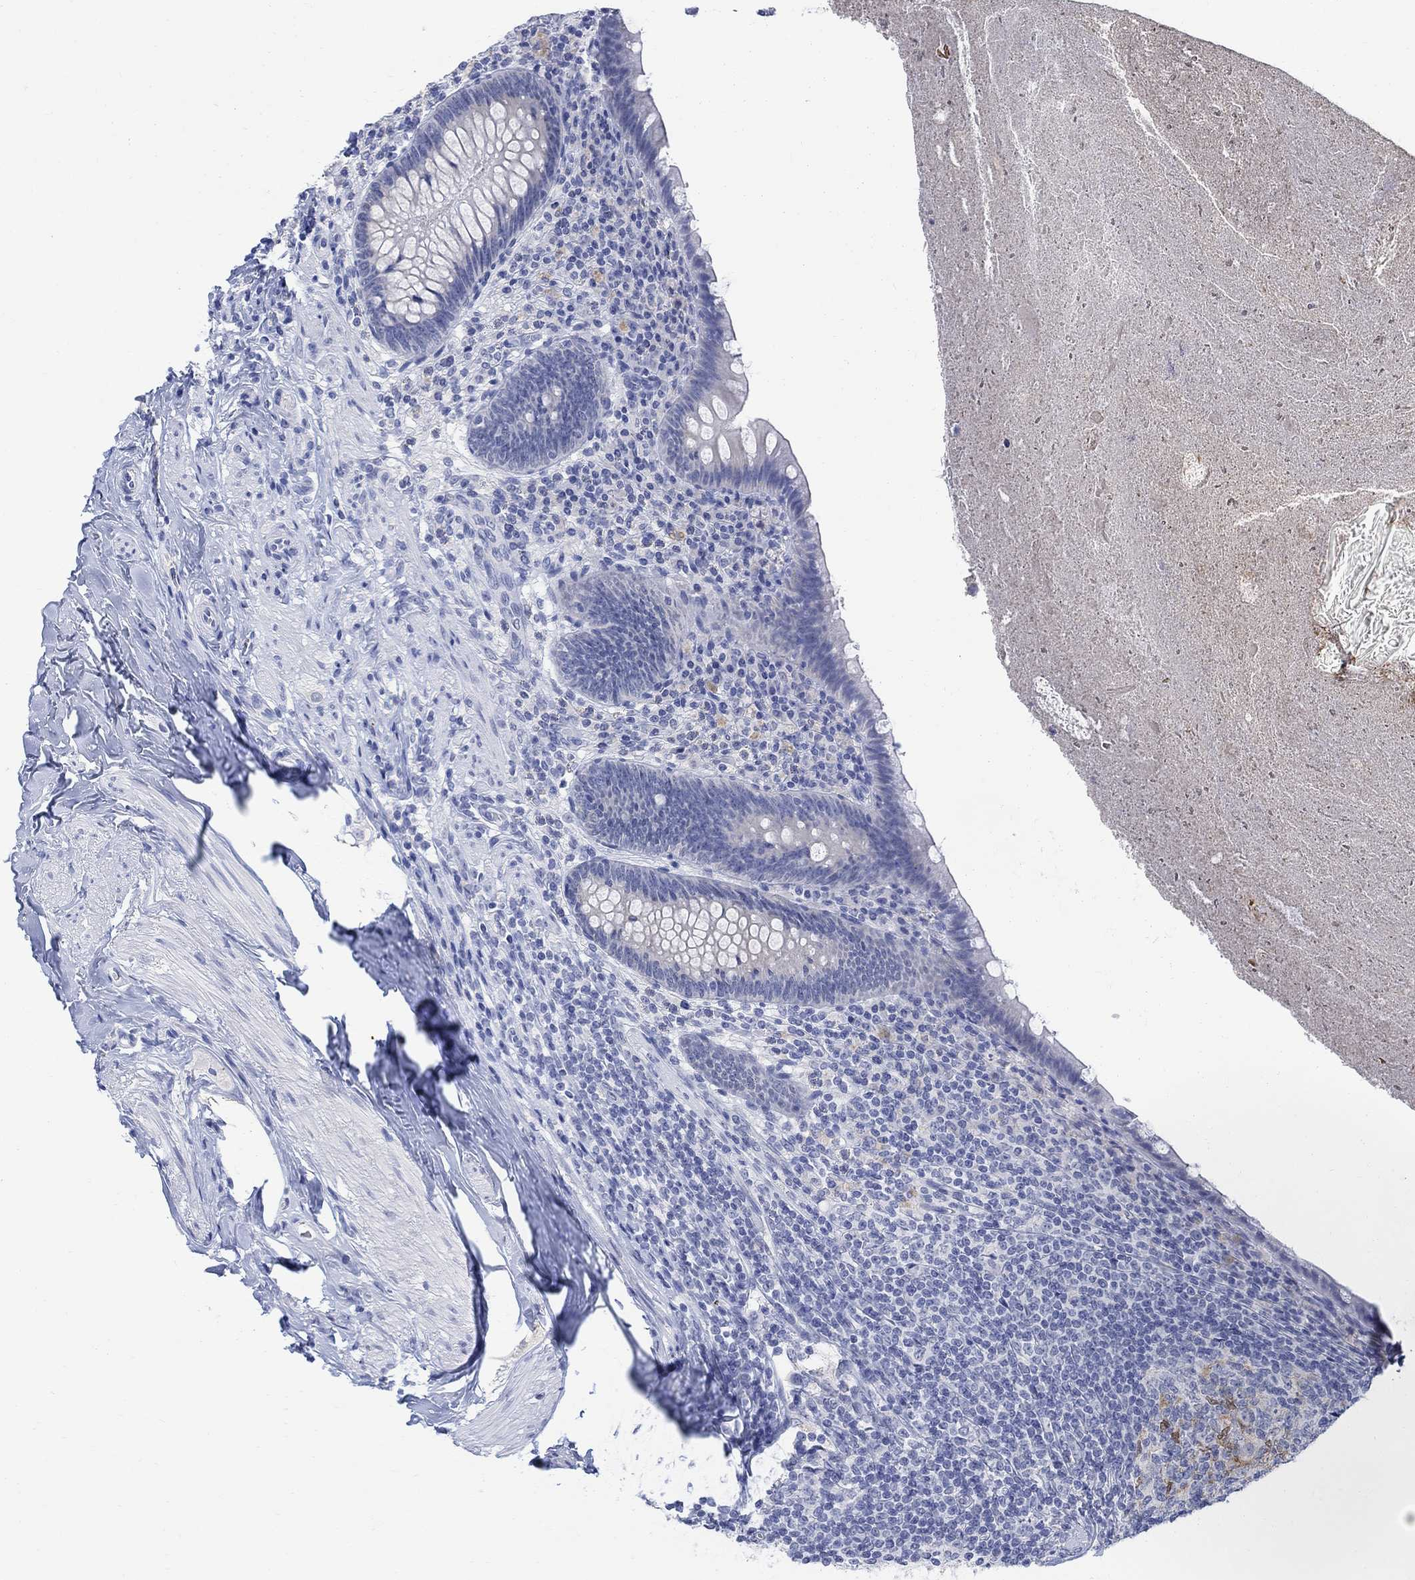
{"staining": {"intensity": "negative", "quantity": "none", "location": "none"}, "tissue": "appendix", "cell_type": "Glandular cells", "image_type": "normal", "snomed": [{"axis": "morphology", "description": "Normal tissue, NOS"}, {"axis": "topography", "description": "Appendix"}], "caption": "Appendix was stained to show a protein in brown. There is no significant positivity in glandular cells.", "gene": "FBP2", "patient": {"sex": "male", "age": 47}}